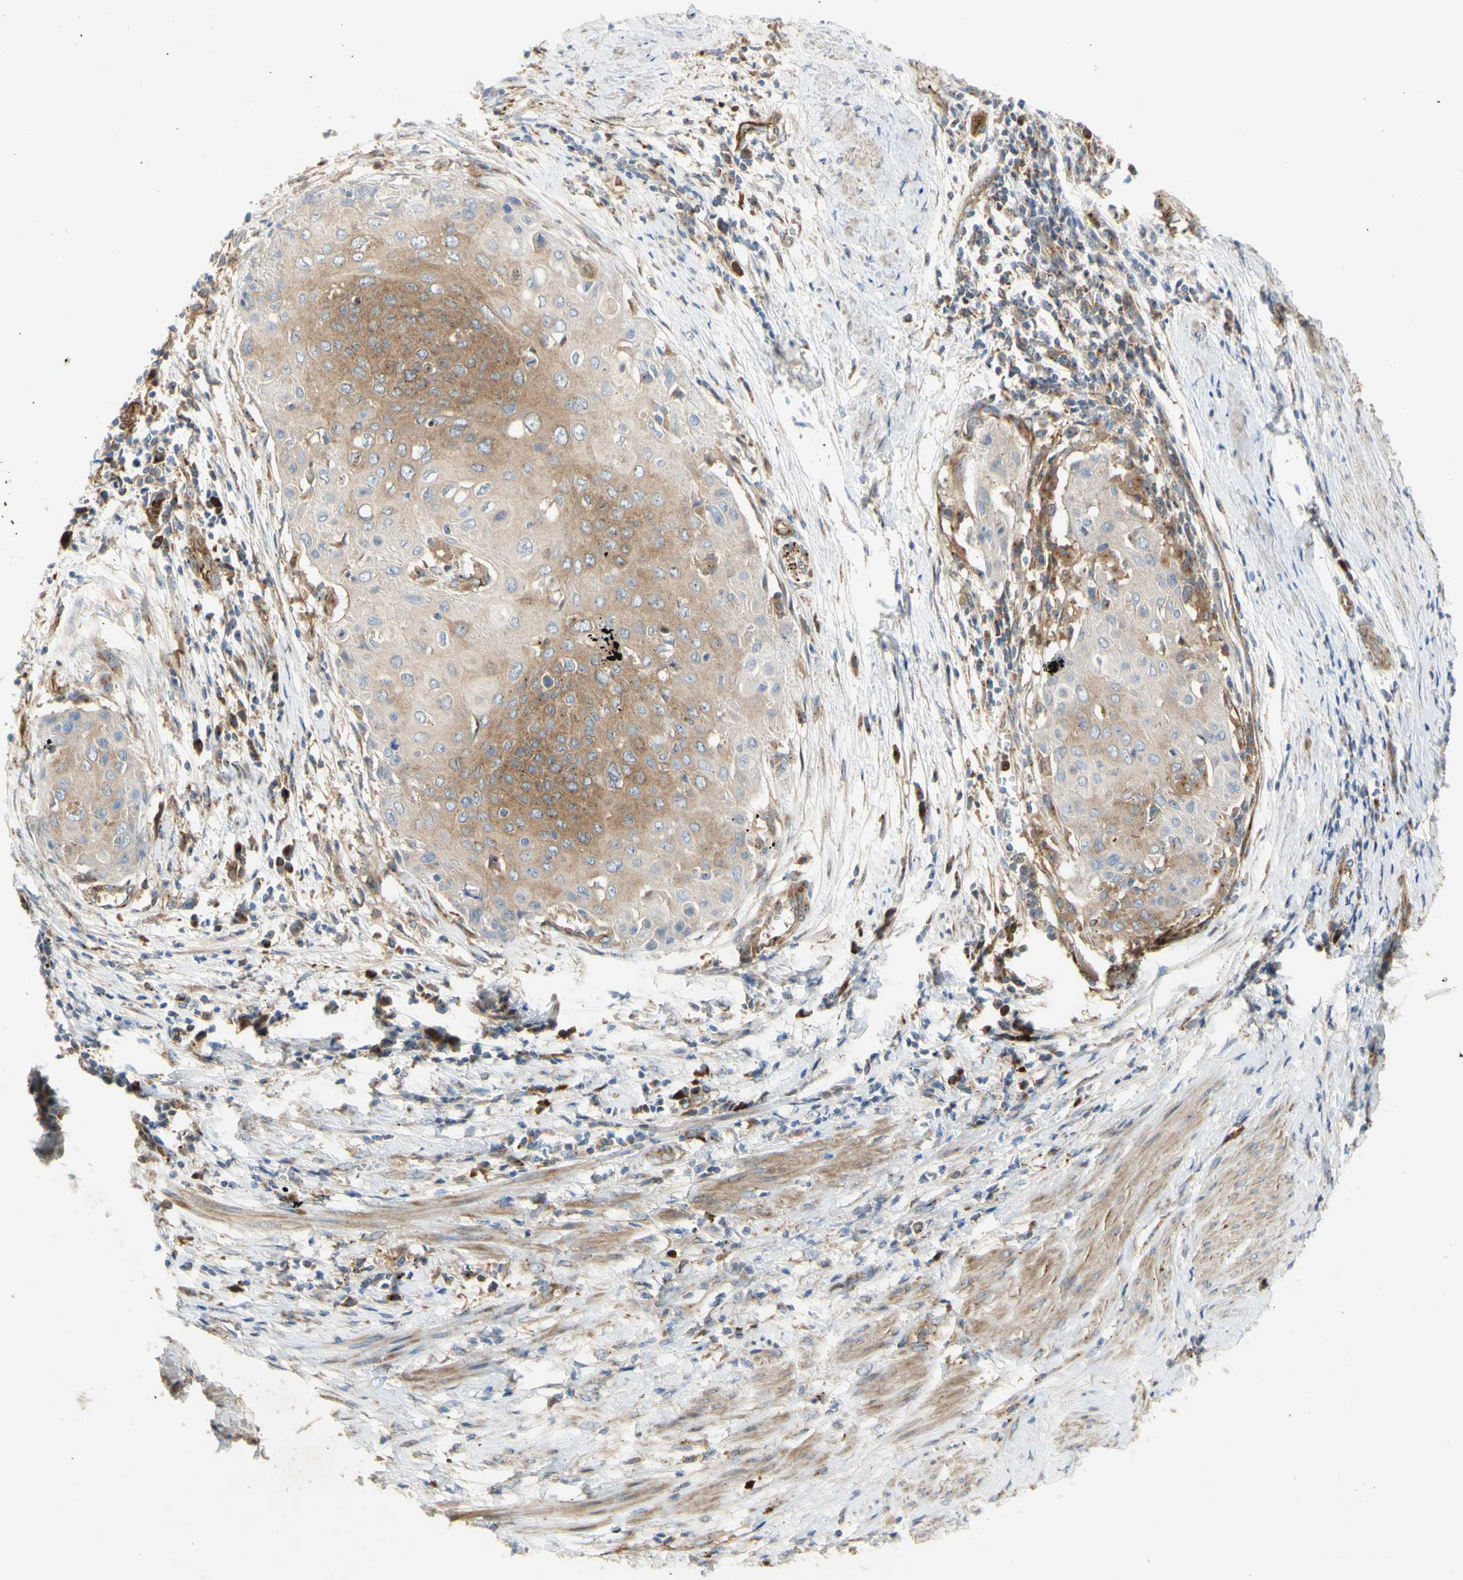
{"staining": {"intensity": "moderate", "quantity": "25%-75%", "location": "cytoplasmic/membranous"}, "tissue": "cervical cancer", "cell_type": "Tumor cells", "image_type": "cancer", "snomed": [{"axis": "morphology", "description": "Squamous cell carcinoma, NOS"}, {"axis": "topography", "description": "Cervix"}], "caption": "Immunohistochemical staining of human squamous cell carcinoma (cervical) shows medium levels of moderate cytoplasmic/membranous staining in about 25%-75% of tumor cells. (DAB (3,3'-diaminobenzidine) IHC, brown staining for protein, blue staining for nuclei).", "gene": "TUBG2", "patient": {"sex": "female", "age": 39}}